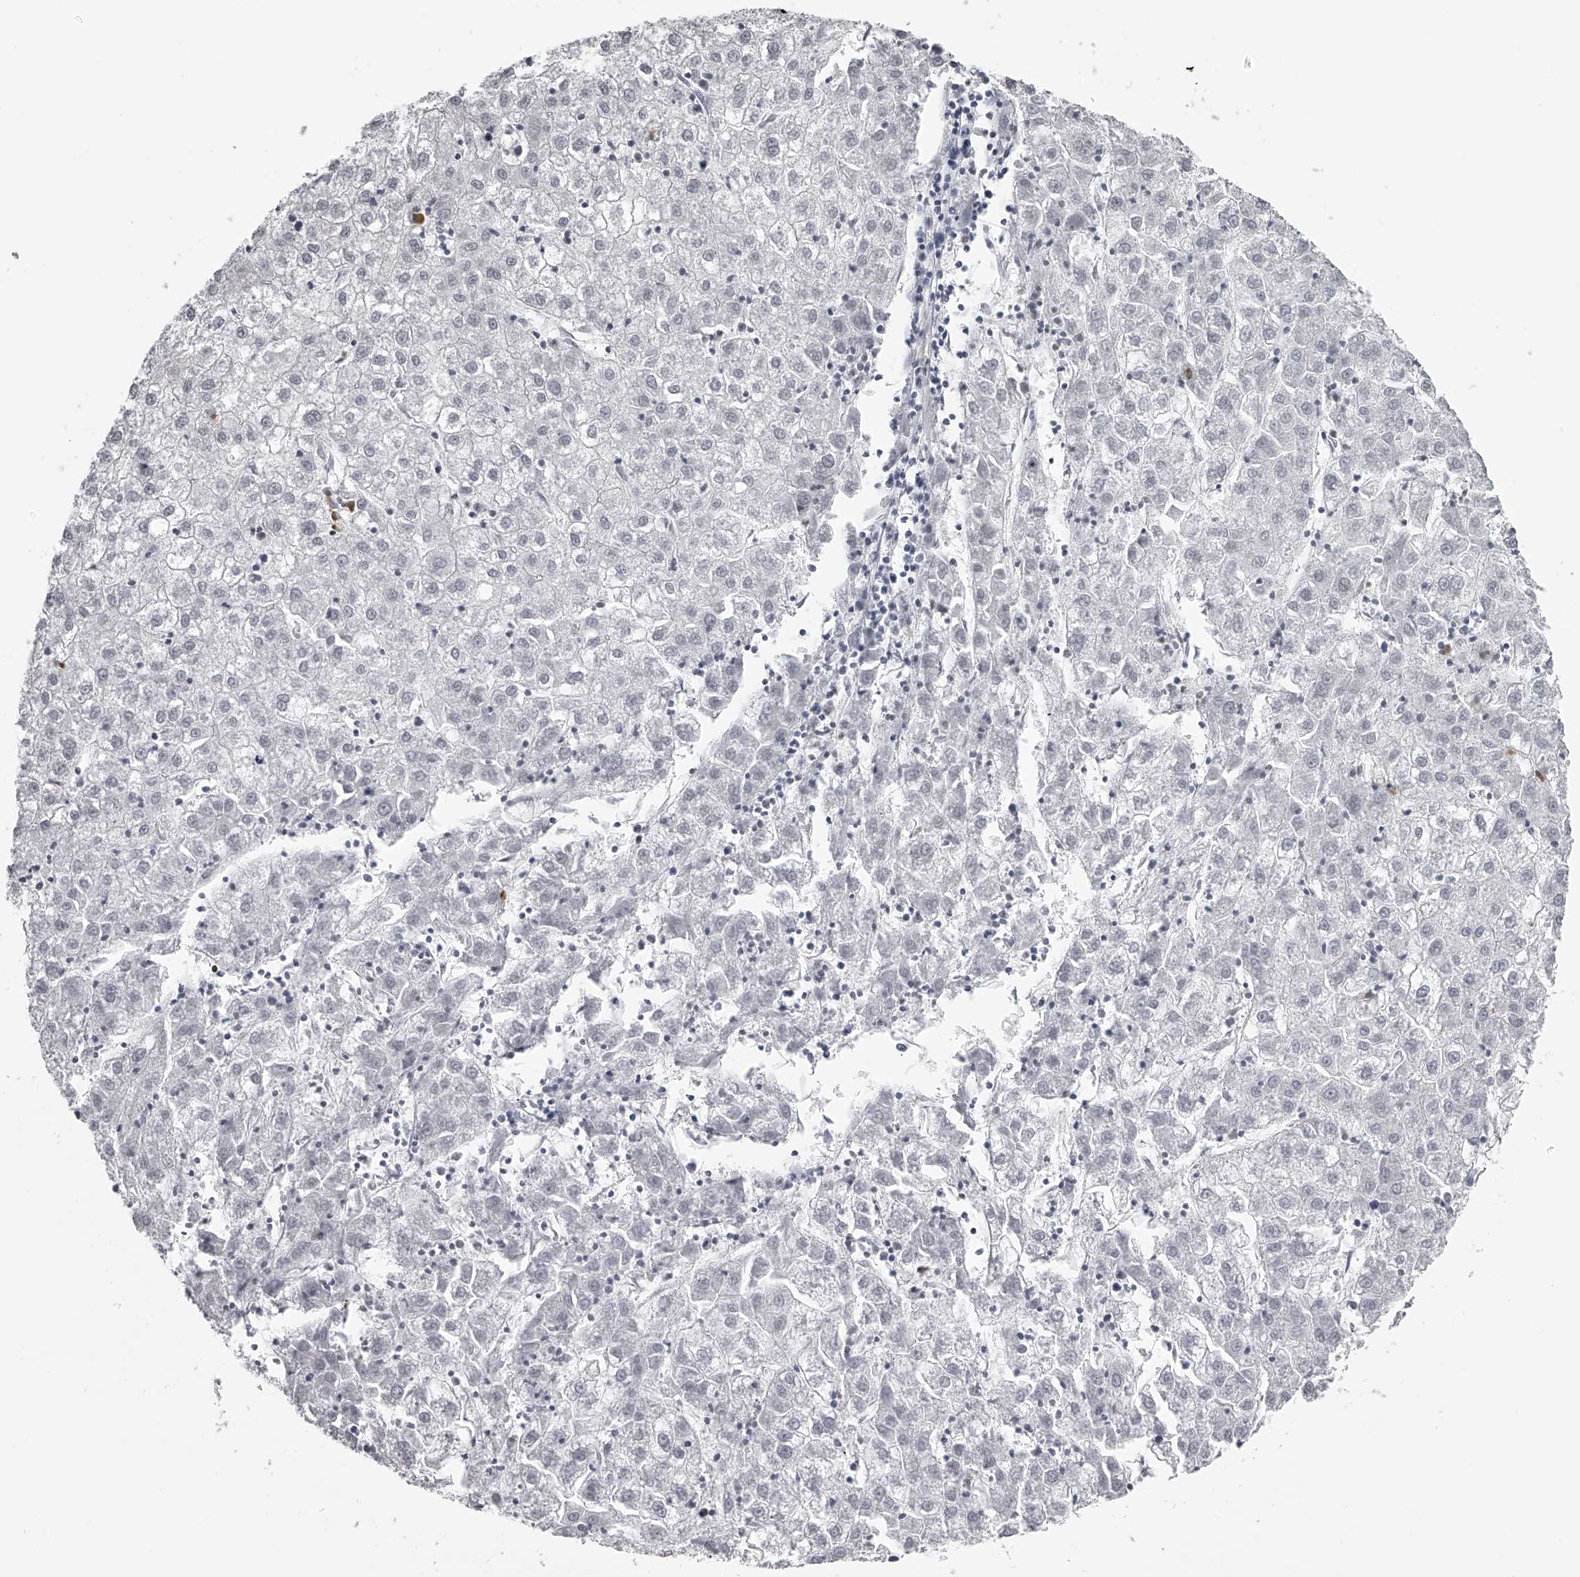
{"staining": {"intensity": "negative", "quantity": "none", "location": "none"}, "tissue": "liver cancer", "cell_type": "Tumor cells", "image_type": "cancer", "snomed": [{"axis": "morphology", "description": "Carcinoma, Hepatocellular, NOS"}, {"axis": "topography", "description": "Liver"}], "caption": "Liver hepatocellular carcinoma stained for a protein using immunohistochemistry shows no expression tumor cells.", "gene": "SEC11C", "patient": {"sex": "male", "age": 72}}